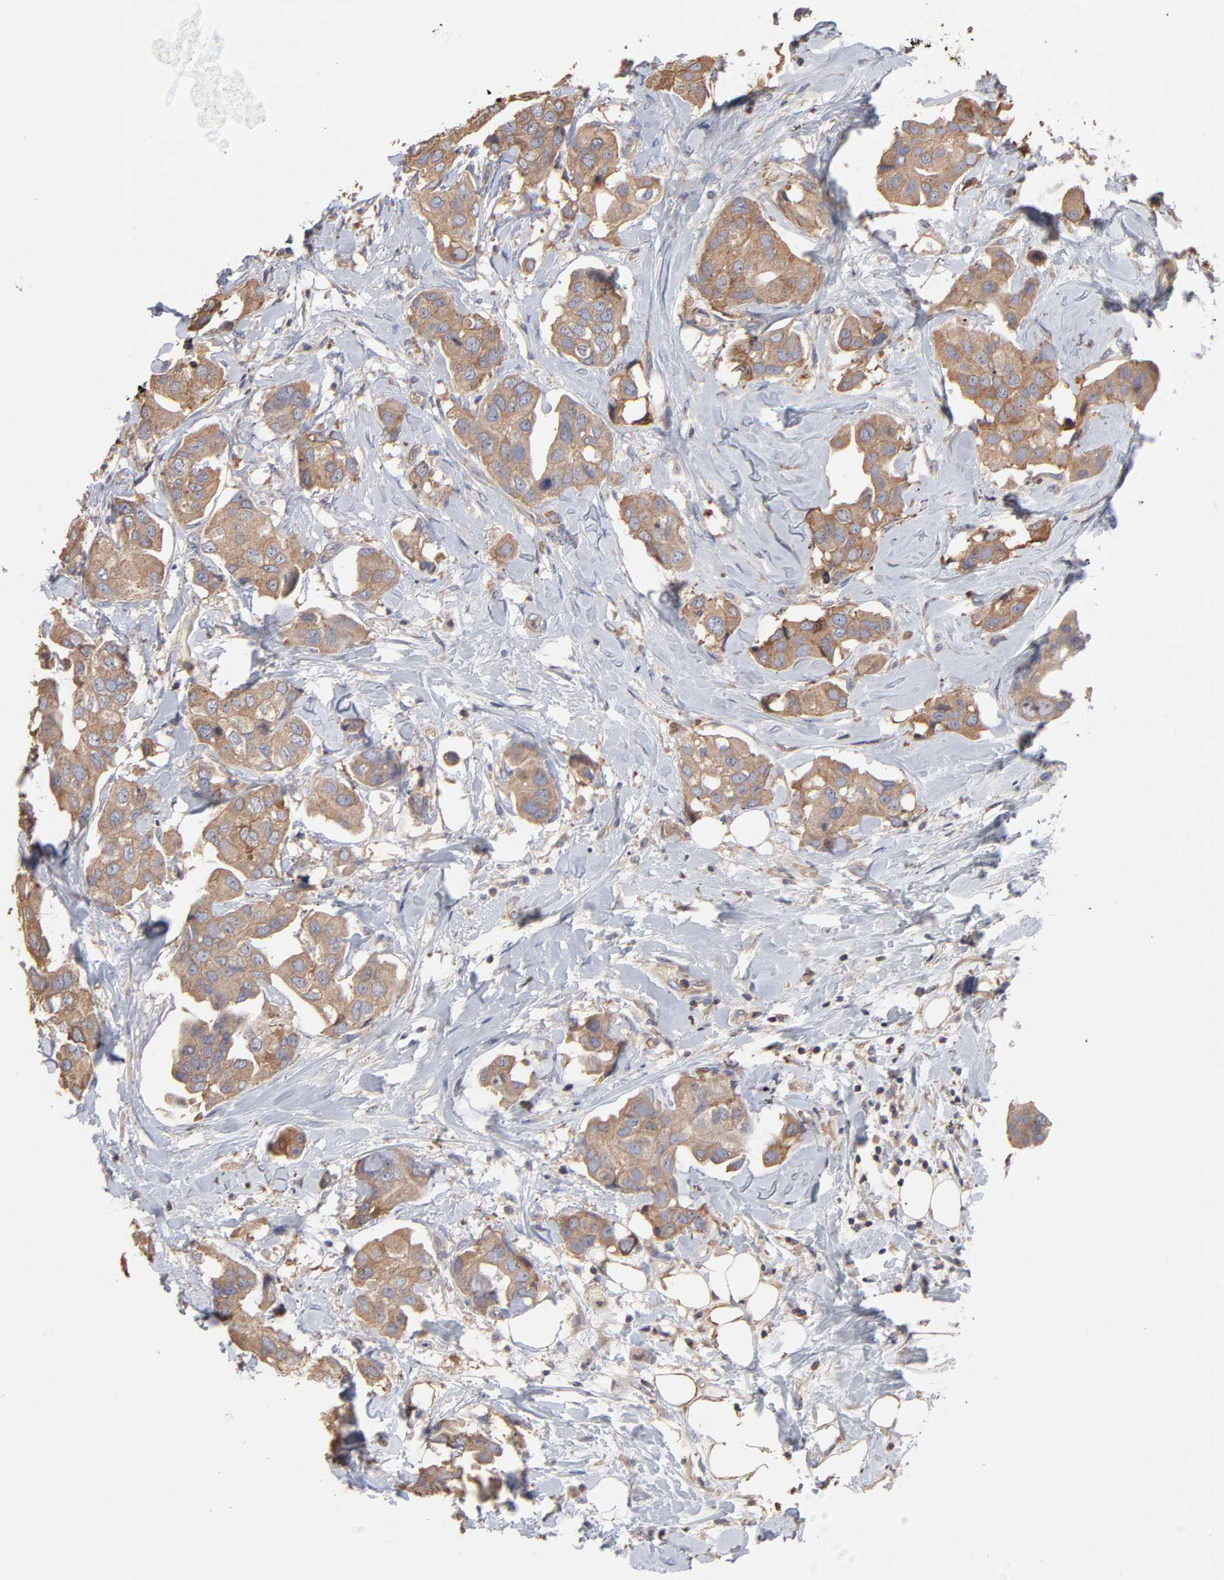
{"staining": {"intensity": "moderate", "quantity": ">75%", "location": "cytoplasmic/membranous"}, "tissue": "breast cancer", "cell_type": "Tumor cells", "image_type": "cancer", "snomed": [{"axis": "morphology", "description": "Duct carcinoma"}, {"axis": "topography", "description": "Breast"}], "caption": "Breast cancer was stained to show a protein in brown. There is medium levels of moderate cytoplasmic/membranous expression in approximately >75% of tumor cells. The staining was performed using DAB, with brown indicating positive protein expression. Nuclei are stained blue with hematoxylin.", "gene": "TANGO2", "patient": {"sex": "female", "age": 40}}